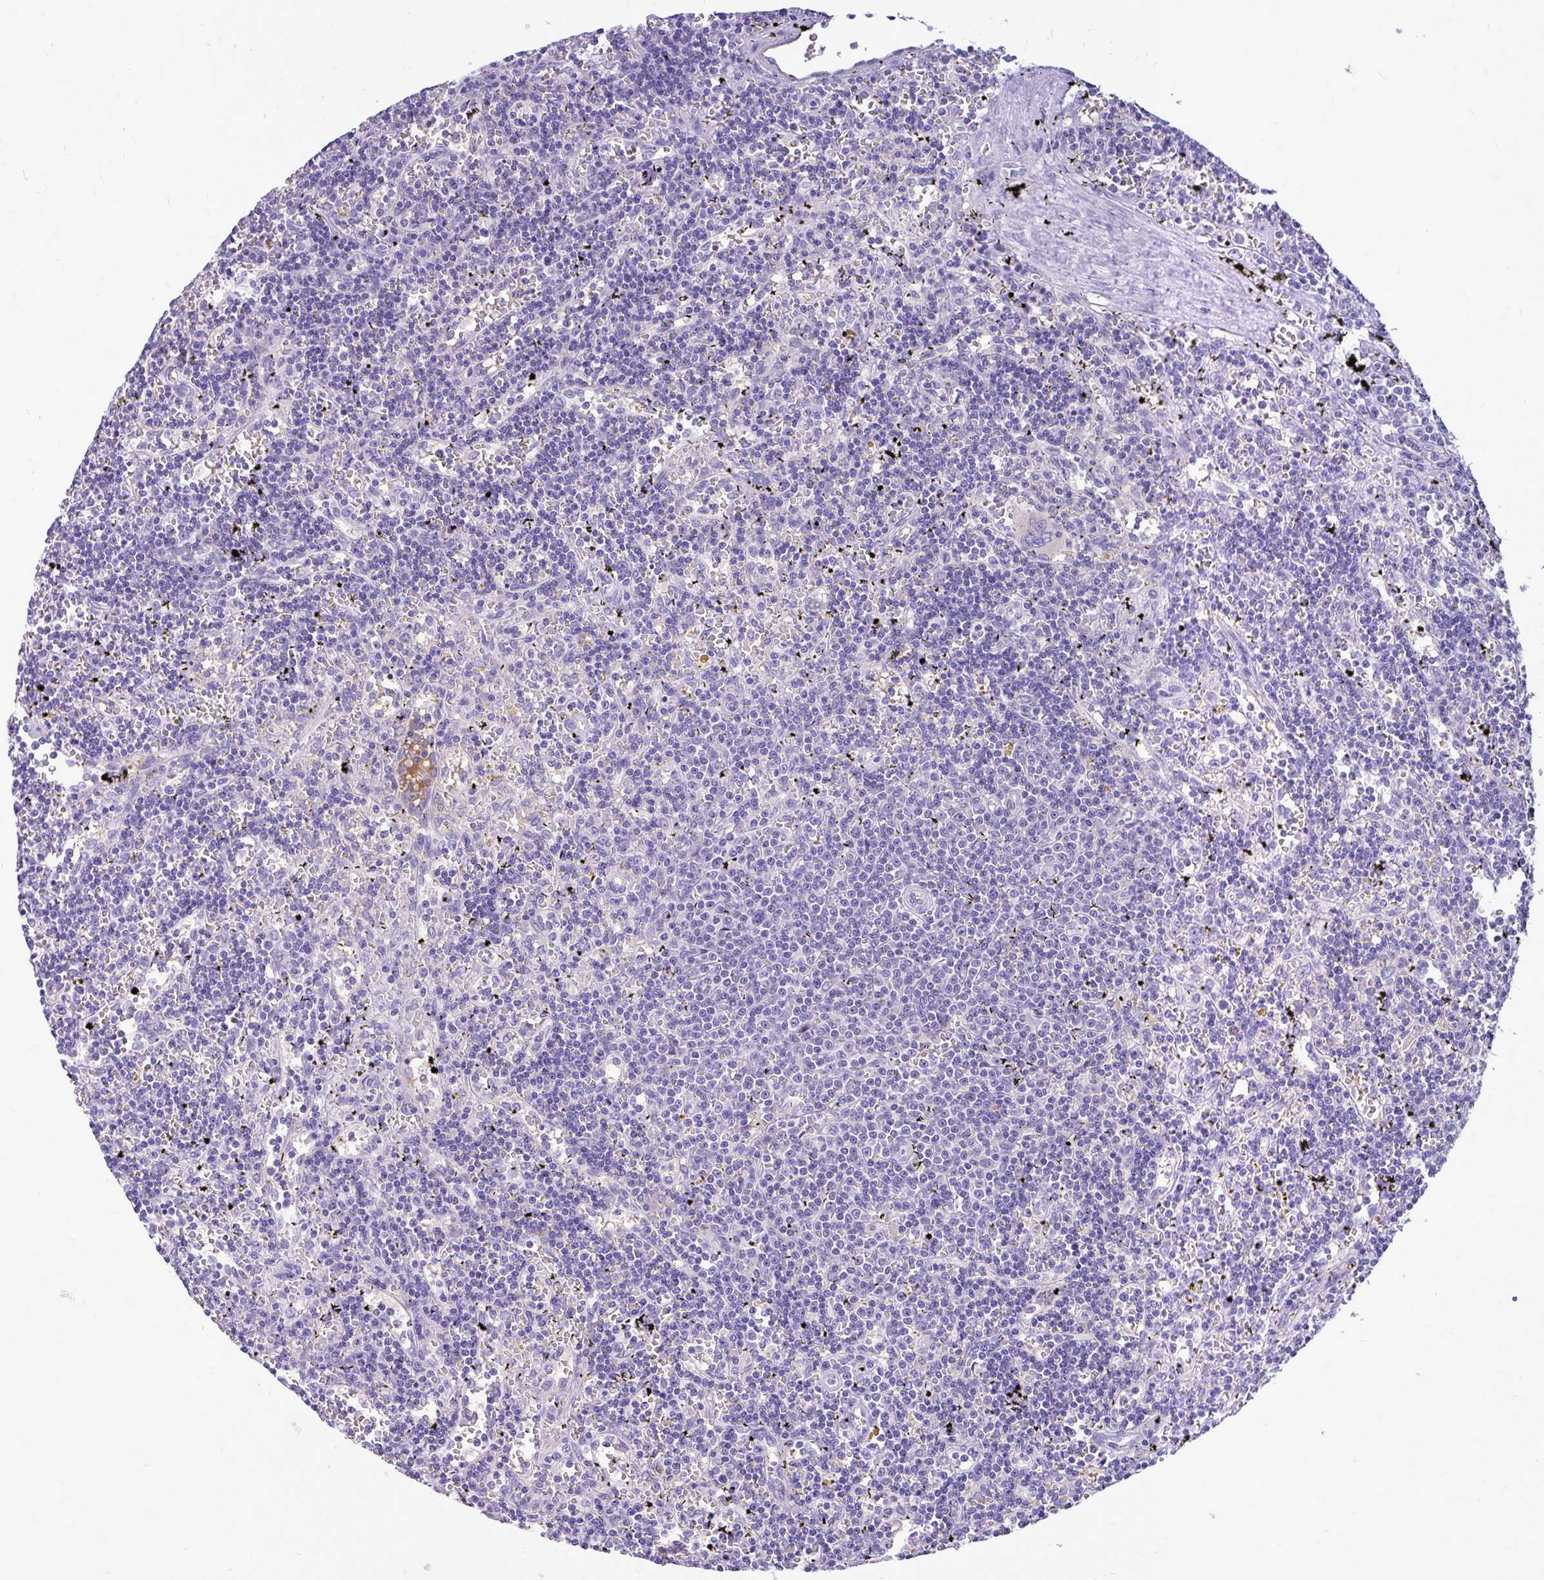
{"staining": {"intensity": "negative", "quantity": "none", "location": "none"}, "tissue": "lymphoma", "cell_type": "Tumor cells", "image_type": "cancer", "snomed": [{"axis": "morphology", "description": "Malignant lymphoma, non-Hodgkin's type, Low grade"}, {"axis": "topography", "description": "Spleen"}], "caption": "Immunohistochemical staining of human malignant lymphoma, non-Hodgkin's type (low-grade) exhibits no significant staining in tumor cells. (Immunohistochemistry, brightfield microscopy, high magnification).", "gene": "MAP1LC3A", "patient": {"sex": "male", "age": 60}}